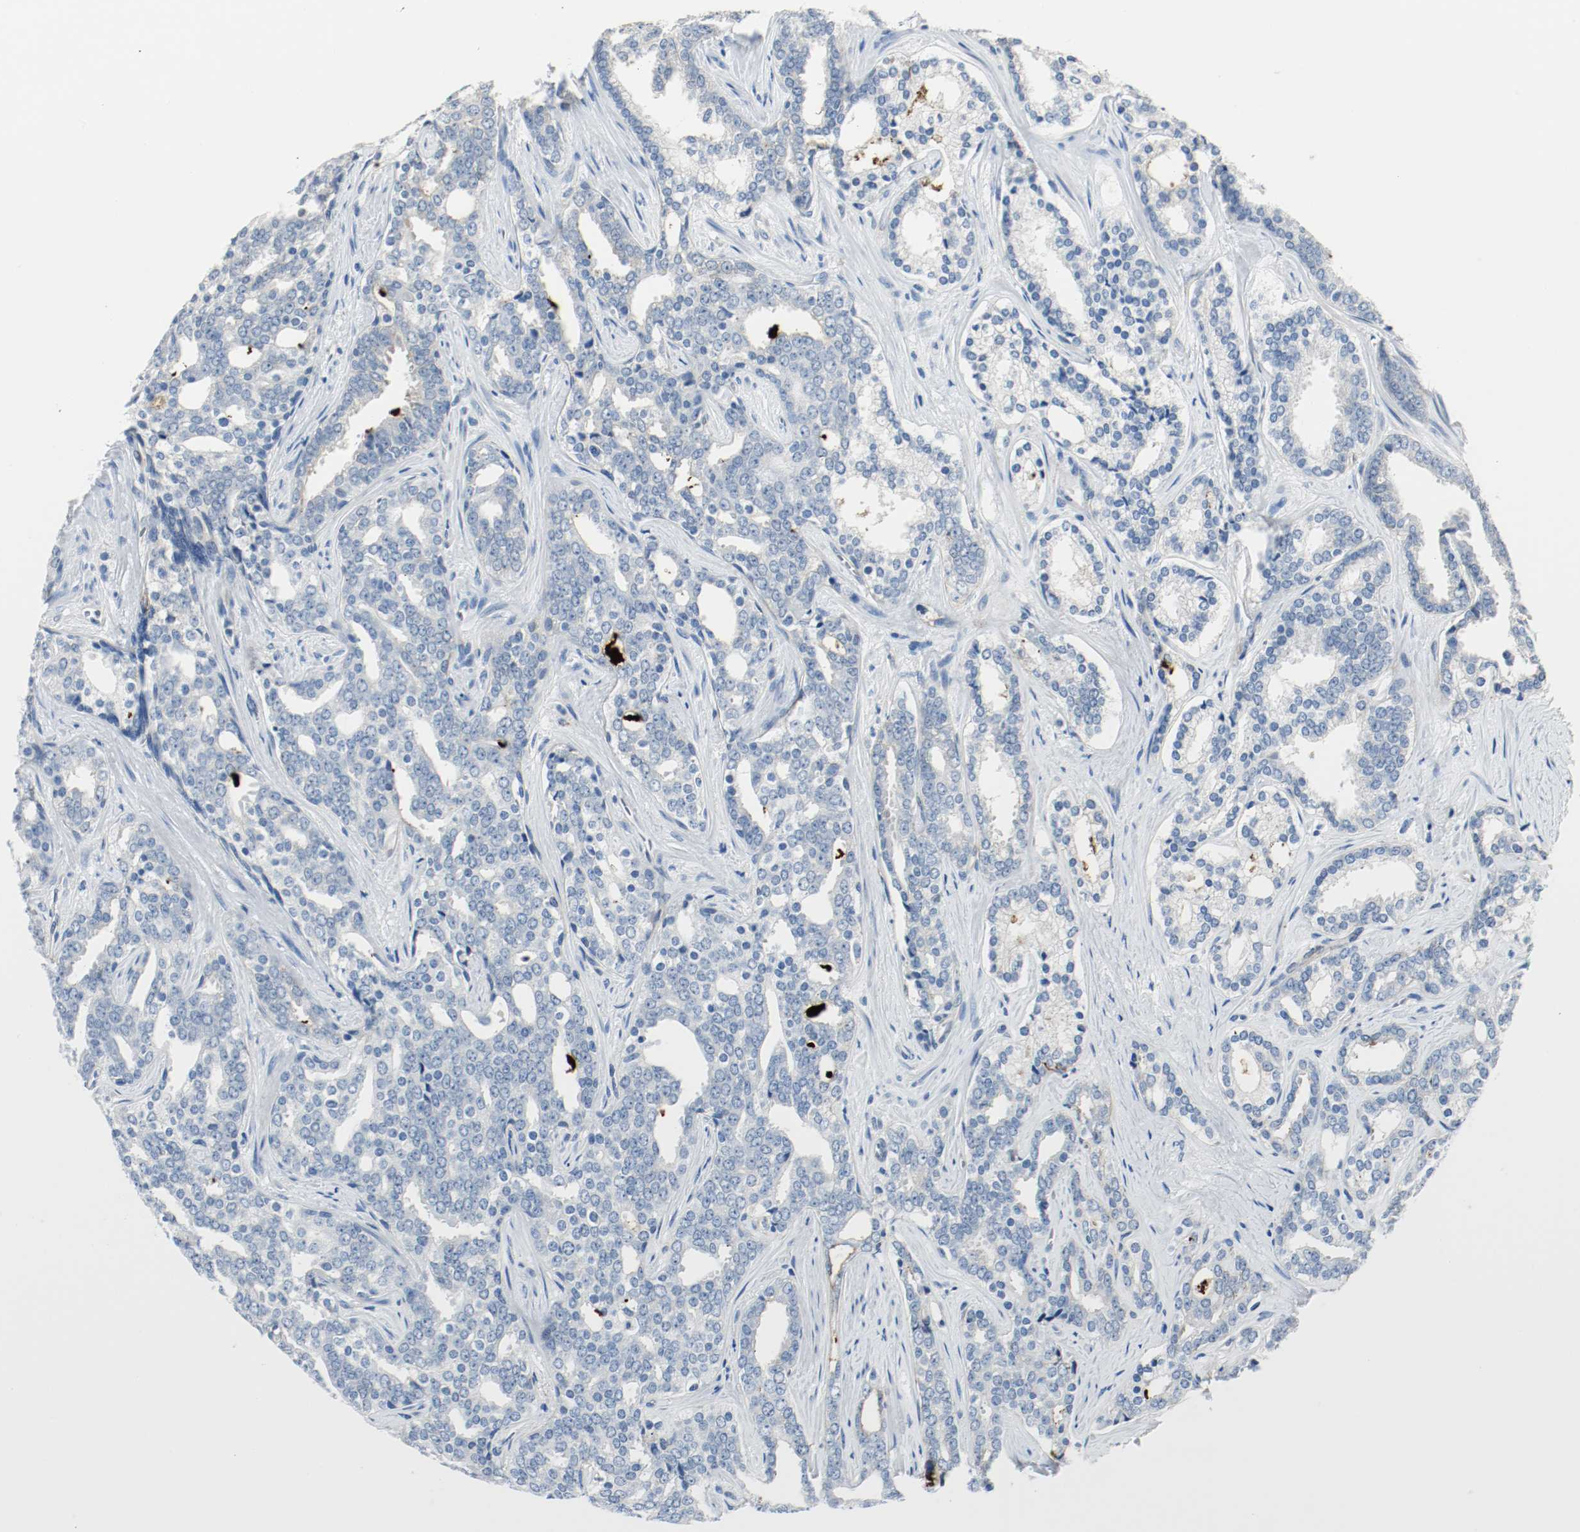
{"staining": {"intensity": "negative", "quantity": "none", "location": "none"}, "tissue": "prostate cancer", "cell_type": "Tumor cells", "image_type": "cancer", "snomed": [{"axis": "morphology", "description": "Adenocarcinoma, High grade"}, {"axis": "topography", "description": "Prostate"}], "caption": "Prostate cancer (adenocarcinoma (high-grade)) stained for a protein using immunohistochemistry exhibits no expression tumor cells.", "gene": "LAMB1", "patient": {"sex": "male", "age": 67}}